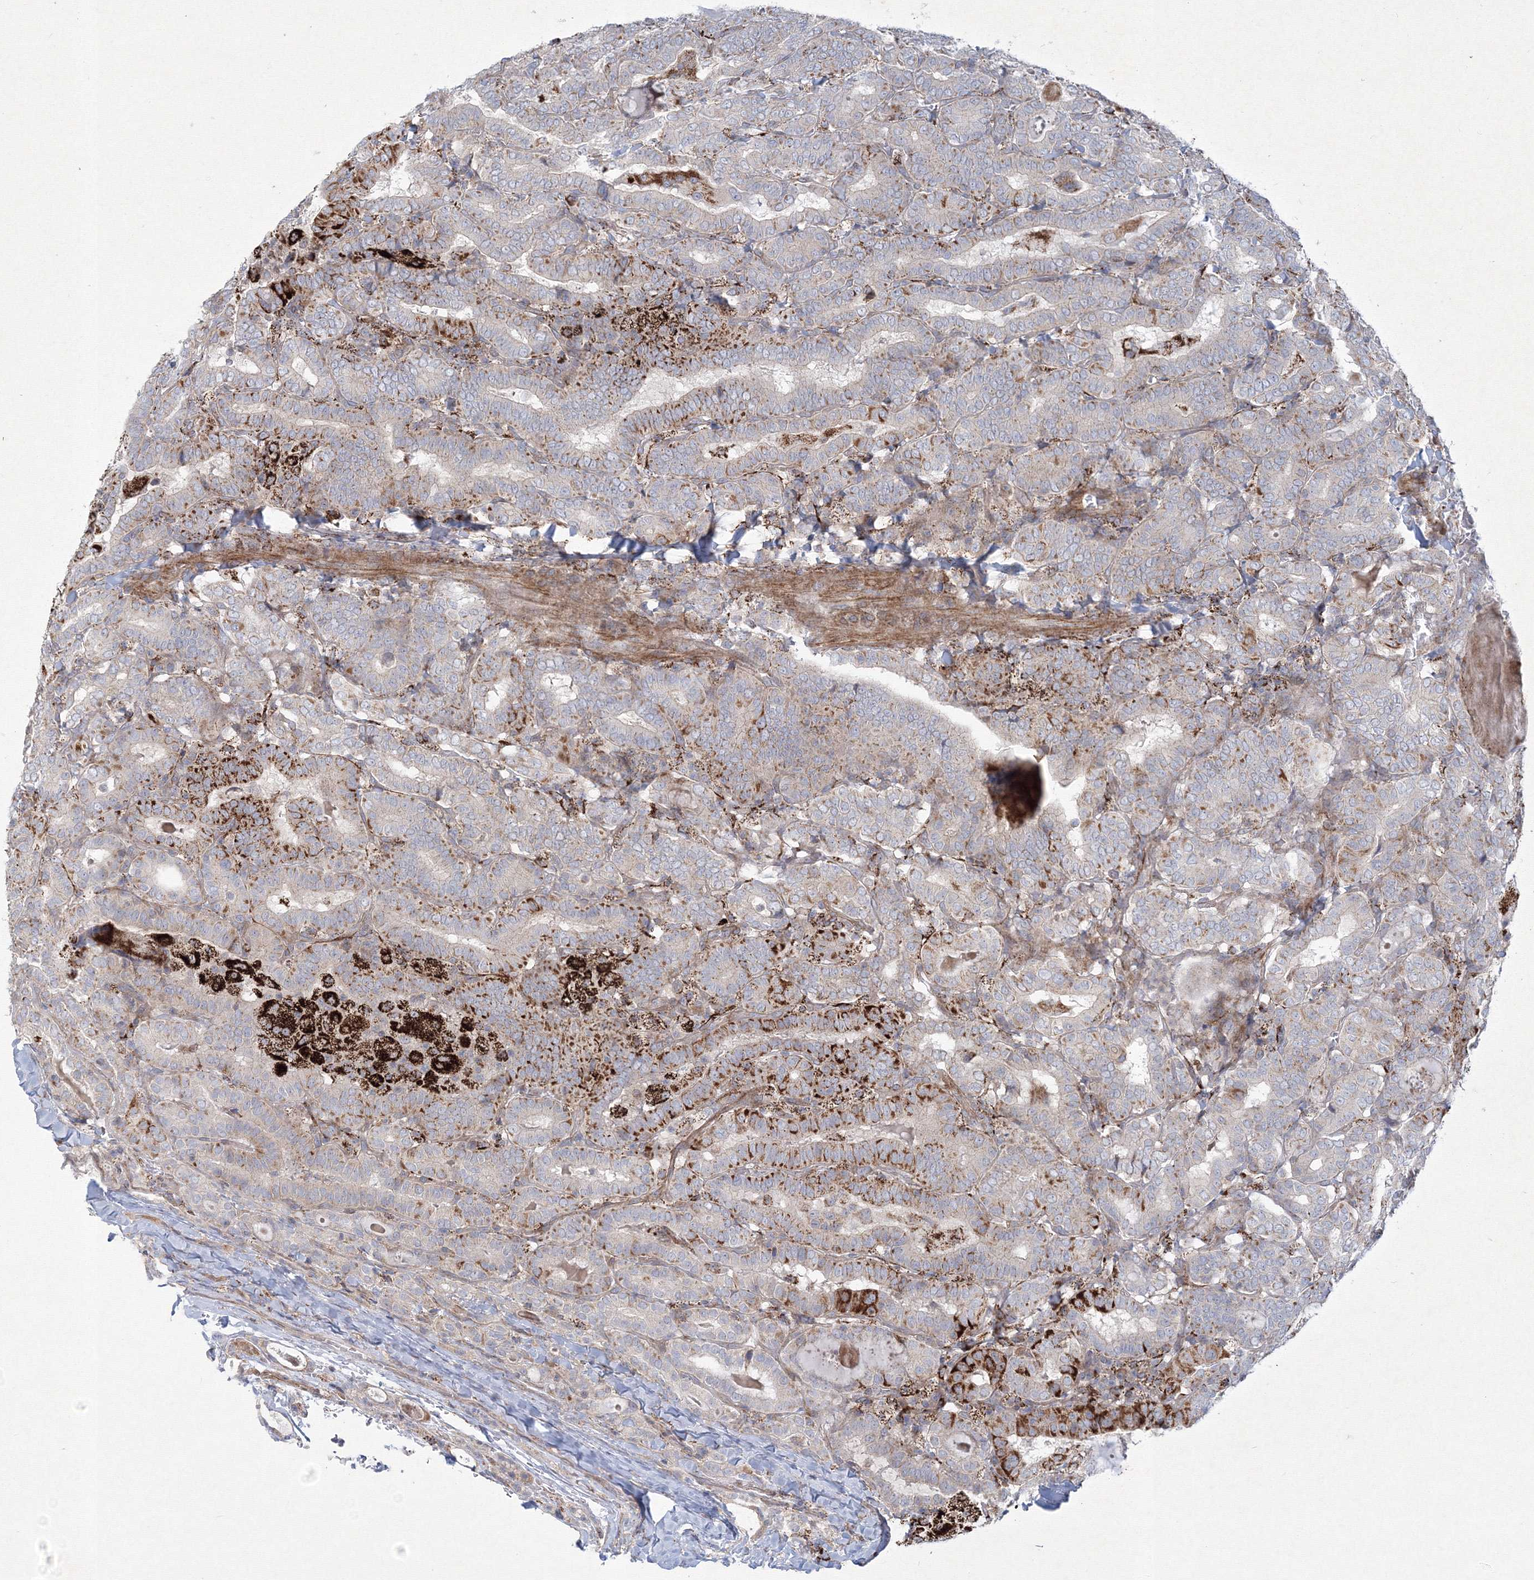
{"staining": {"intensity": "strong", "quantity": "<25%", "location": "cytoplasmic/membranous"}, "tissue": "thyroid cancer", "cell_type": "Tumor cells", "image_type": "cancer", "snomed": [{"axis": "morphology", "description": "Papillary adenocarcinoma, NOS"}, {"axis": "topography", "description": "Thyroid gland"}], "caption": "Protein analysis of papillary adenocarcinoma (thyroid) tissue demonstrates strong cytoplasmic/membranous positivity in approximately <25% of tumor cells.", "gene": "WDR49", "patient": {"sex": "female", "age": 72}}